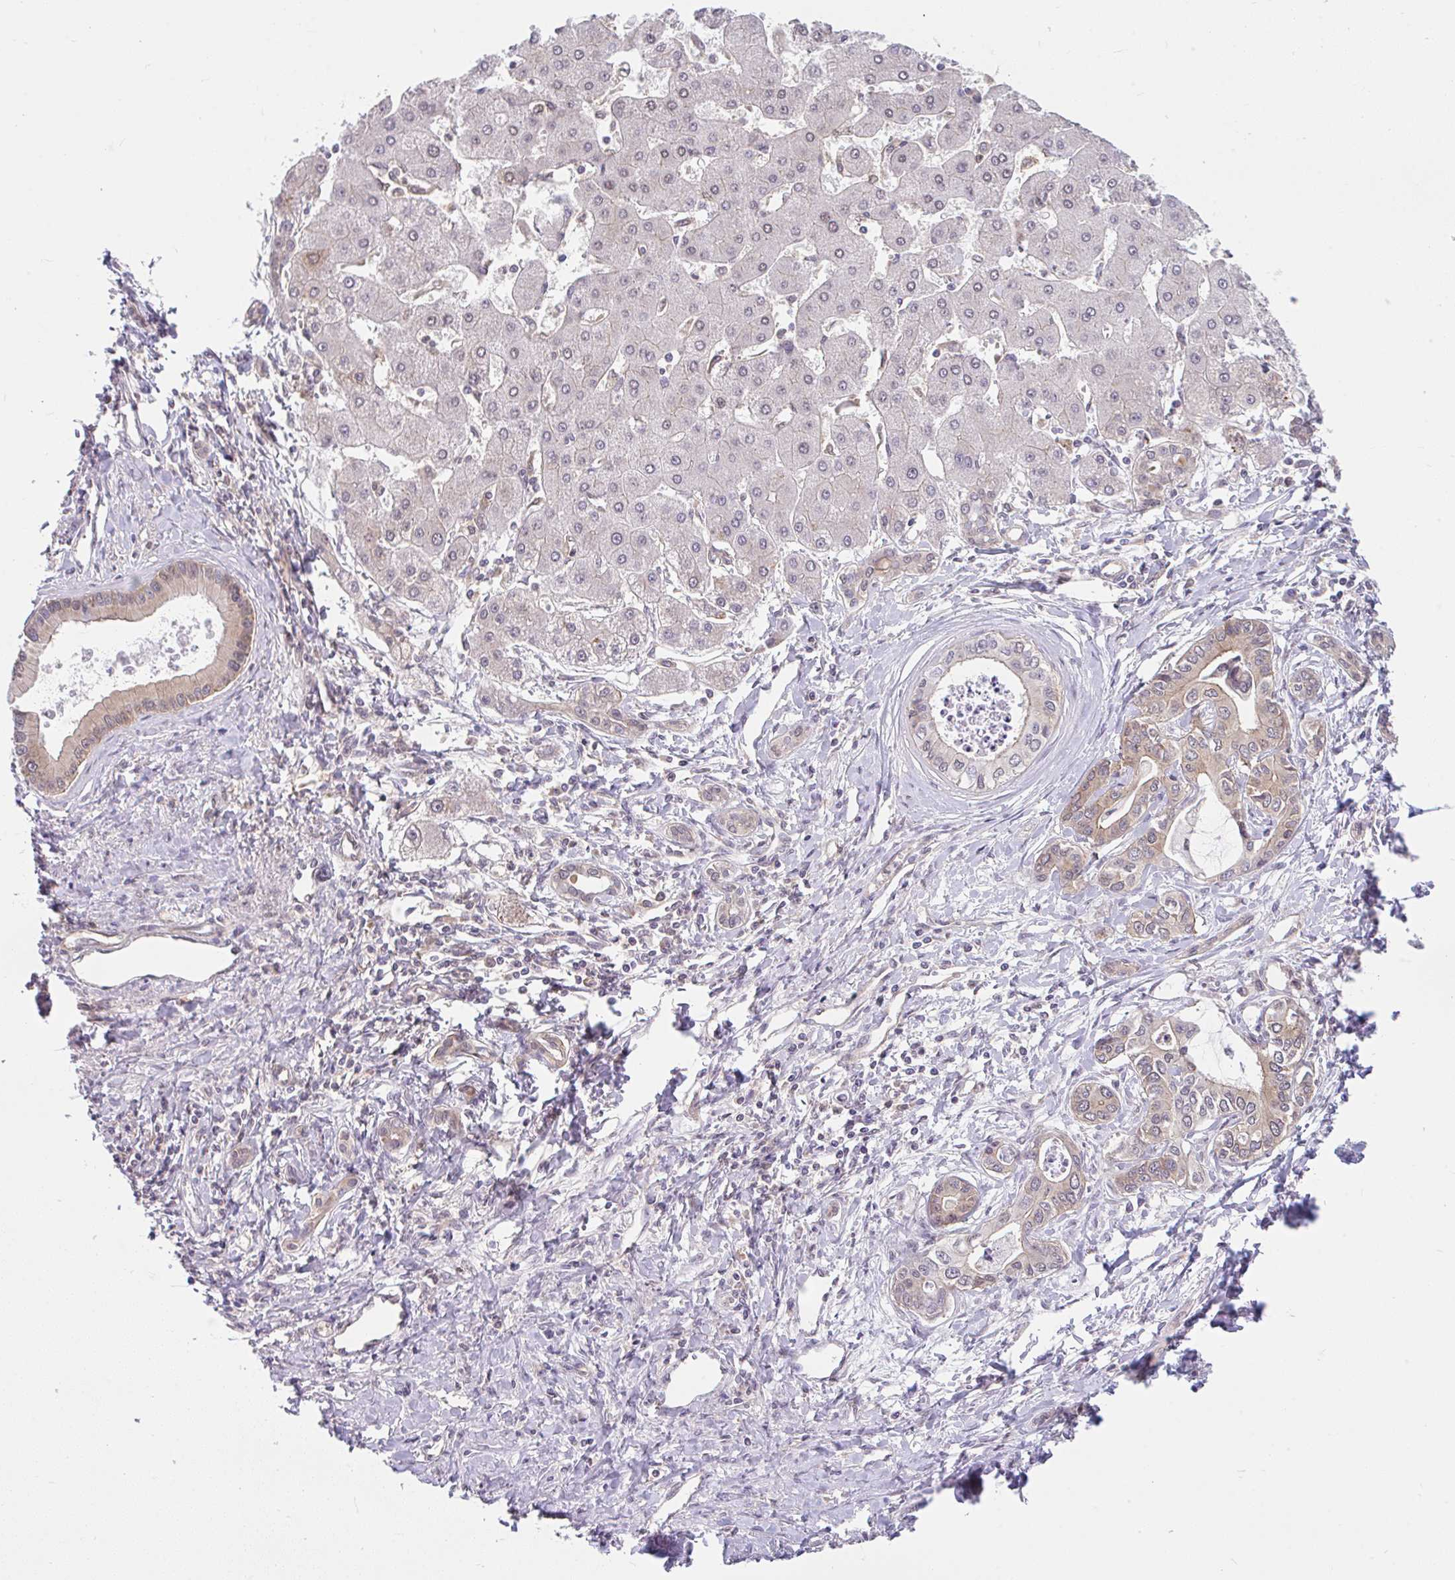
{"staining": {"intensity": "weak", "quantity": "25%-75%", "location": "cytoplasmic/membranous,nuclear"}, "tissue": "liver cancer", "cell_type": "Tumor cells", "image_type": "cancer", "snomed": [{"axis": "morphology", "description": "Cholangiocarcinoma"}, {"axis": "topography", "description": "Liver"}], "caption": "Immunohistochemical staining of human liver cancer displays low levels of weak cytoplasmic/membranous and nuclear positivity in approximately 25%-75% of tumor cells.", "gene": "RALBP1", "patient": {"sex": "male", "age": 66}}